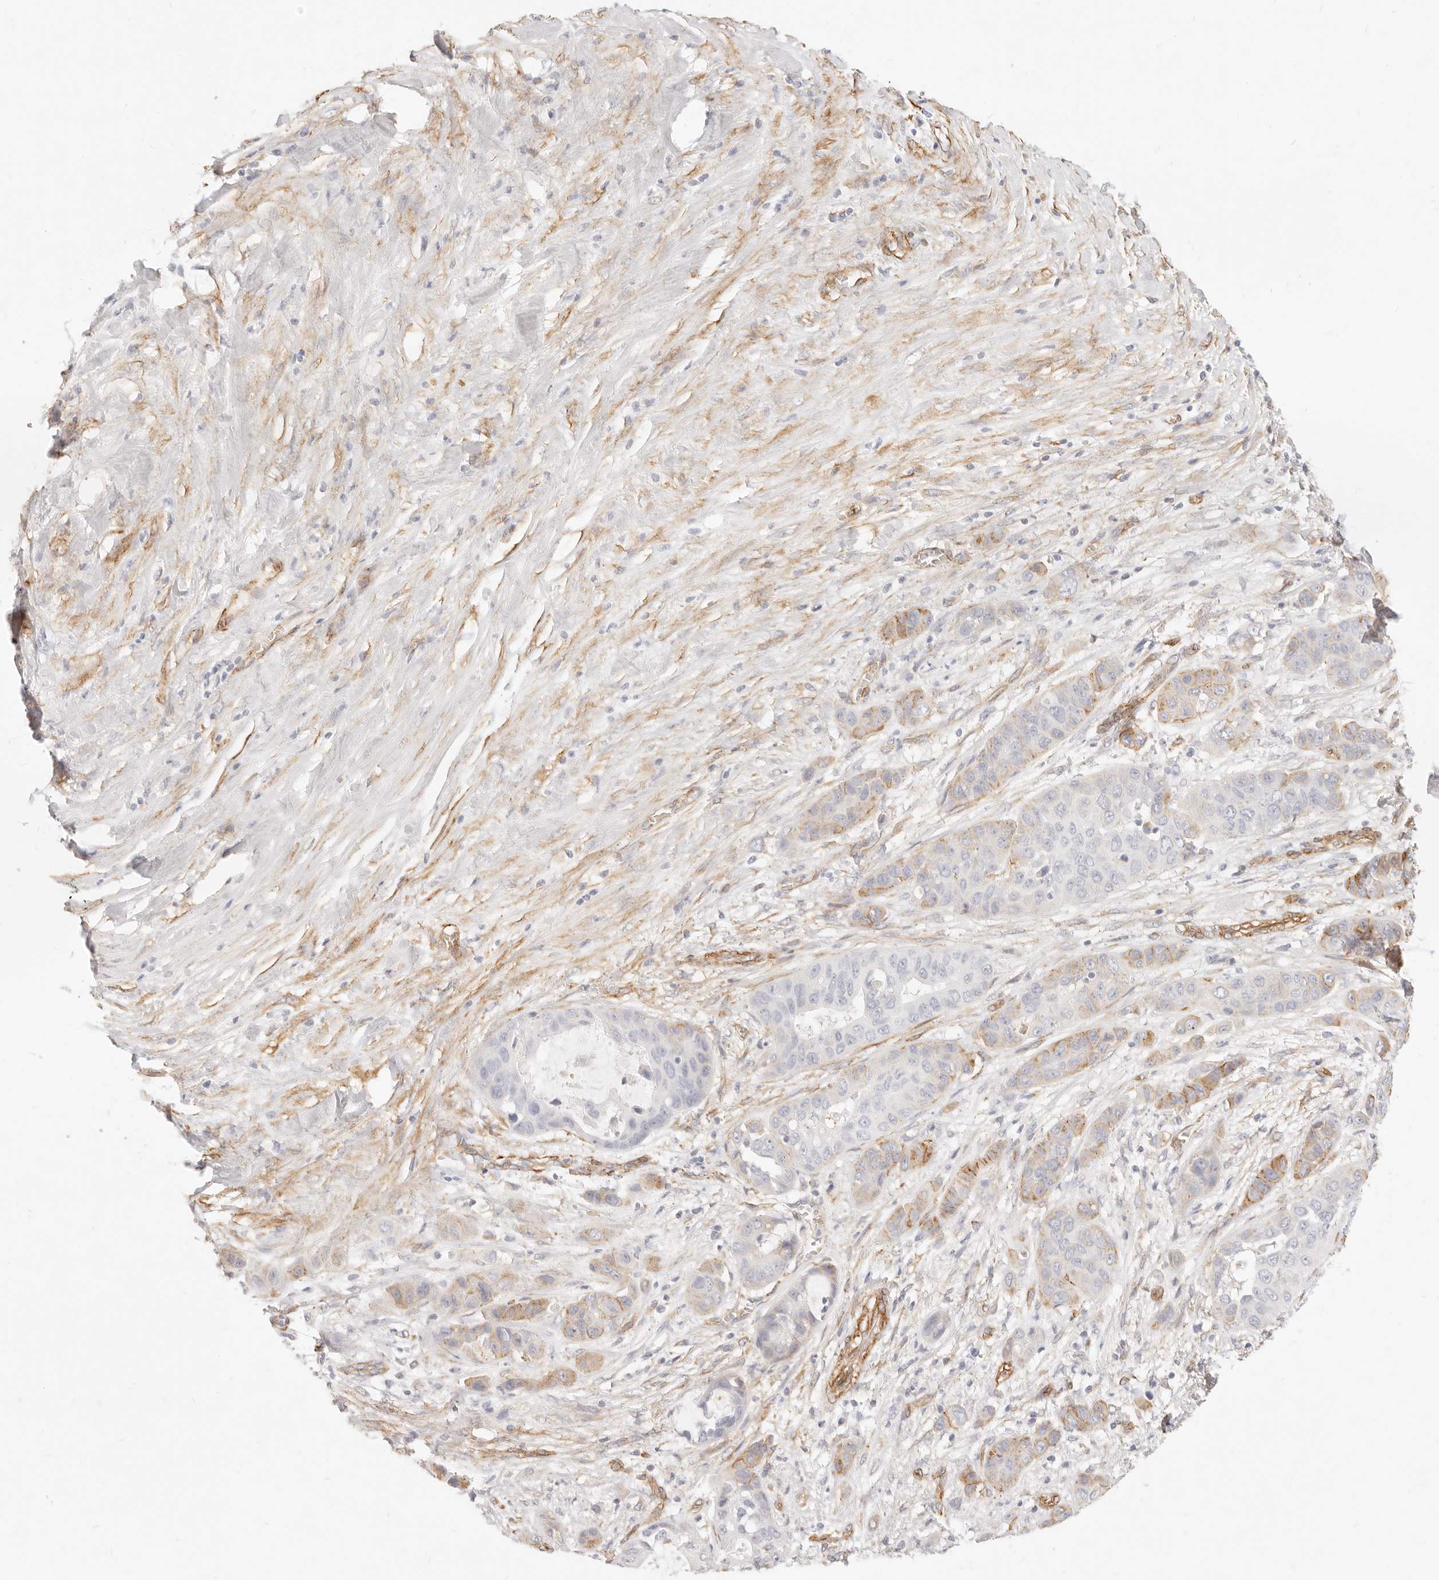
{"staining": {"intensity": "moderate", "quantity": "<25%", "location": "cytoplasmic/membranous"}, "tissue": "liver cancer", "cell_type": "Tumor cells", "image_type": "cancer", "snomed": [{"axis": "morphology", "description": "Cholangiocarcinoma"}, {"axis": "topography", "description": "Liver"}], "caption": "DAB immunohistochemical staining of liver cholangiocarcinoma shows moderate cytoplasmic/membranous protein staining in approximately <25% of tumor cells.", "gene": "NUS1", "patient": {"sex": "female", "age": 52}}